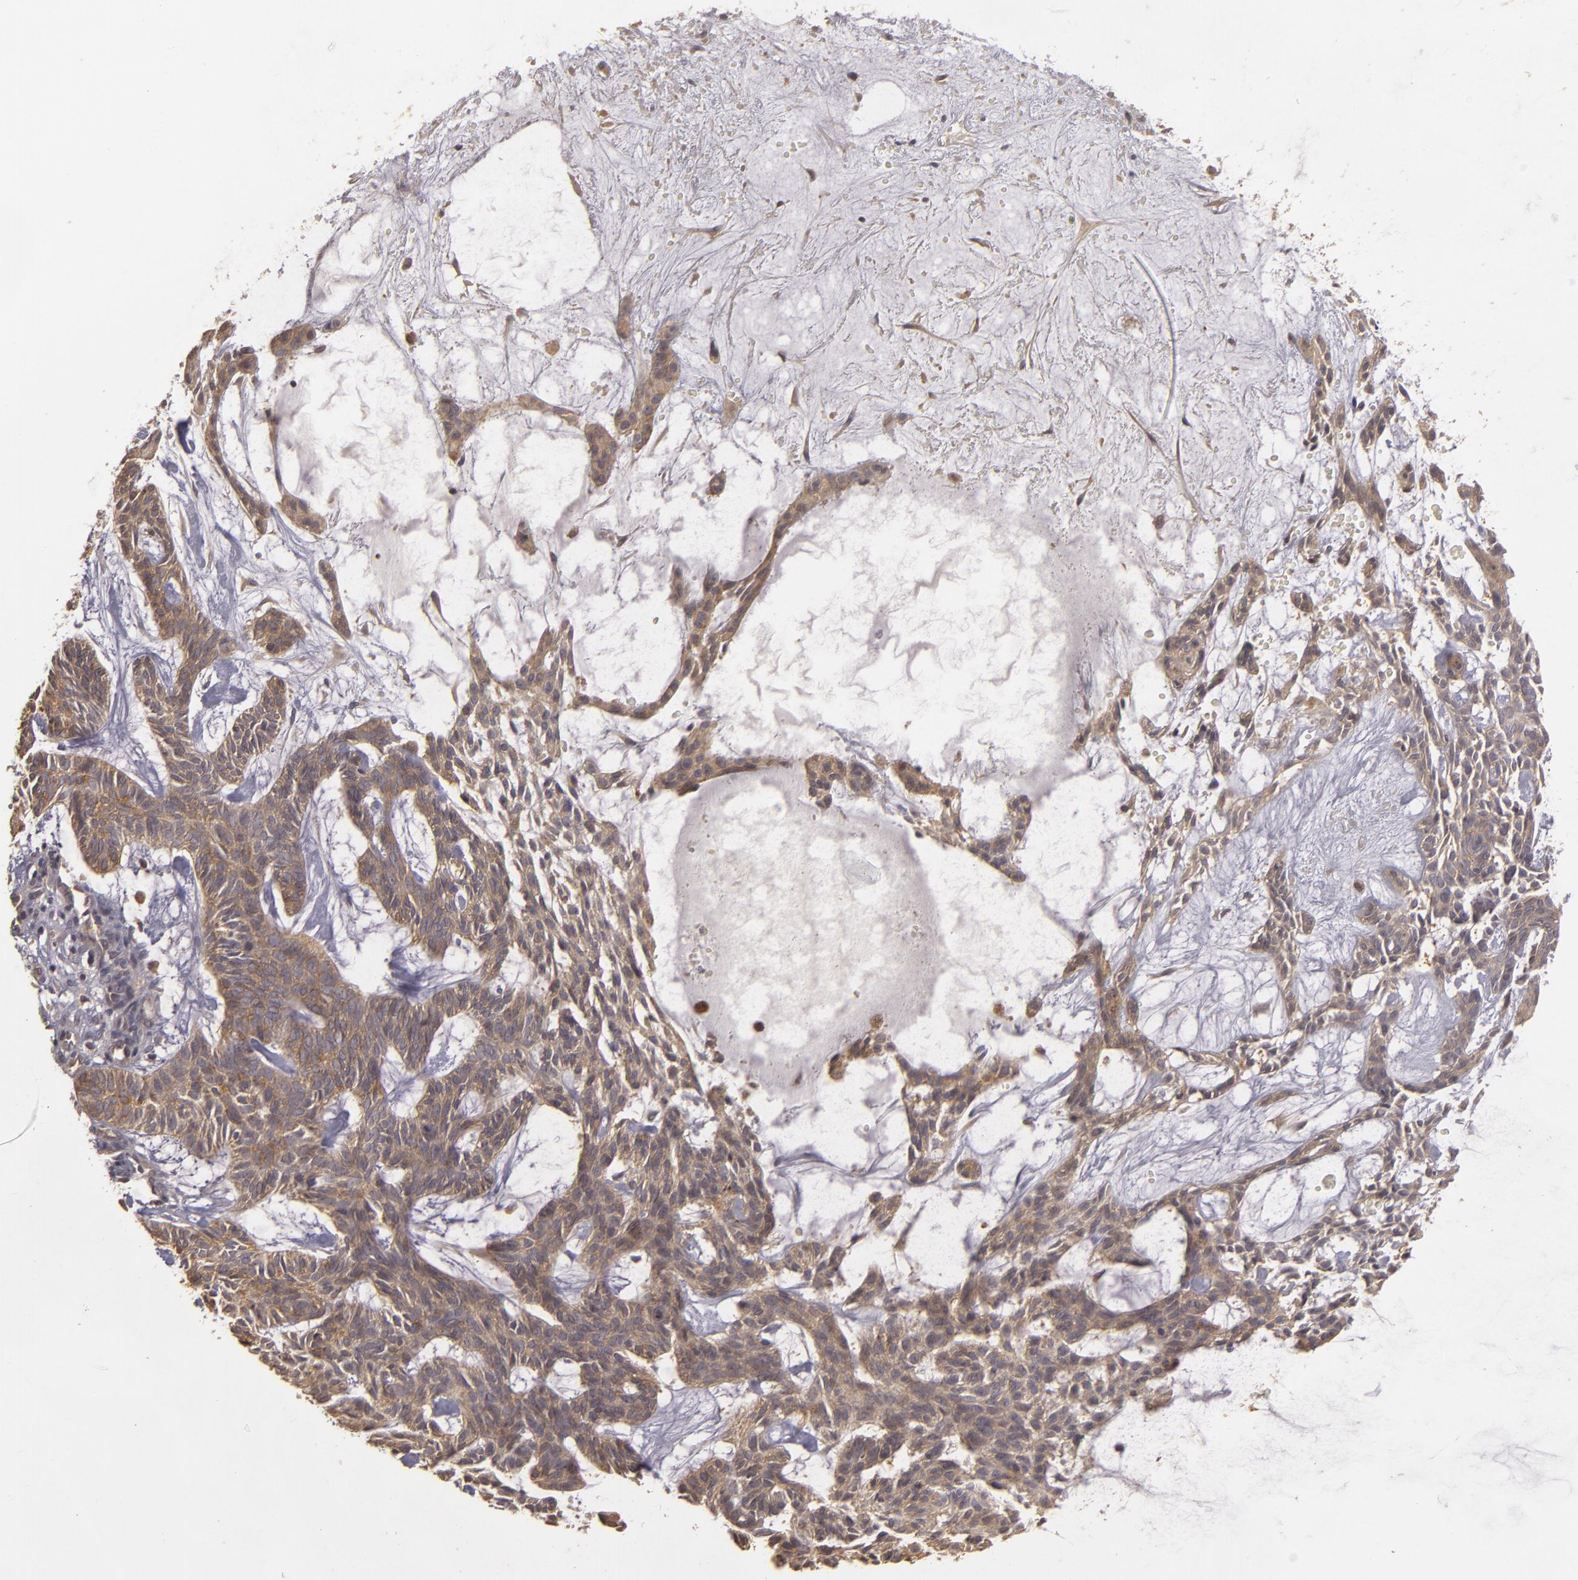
{"staining": {"intensity": "moderate", "quantity": ">75%", "location": "cytoplasmic/membranous"}, "tissue": "skin cancer", "cell_type": "Tumor cells", "image_type": "cancer", "snomed": [{"axis": "morphology", "description": "Basal cell carcinoma"}, {"axis": "topography", "description": "Skin"}], "caption": "Immunohistochemical staining of human skin cancer exhibits medium levels of moderate cytoplasmic/membranous positivity in about >75% of tumor cells.", "gene": "HRAS", "patient": {"sex": "male", "age": 75}}